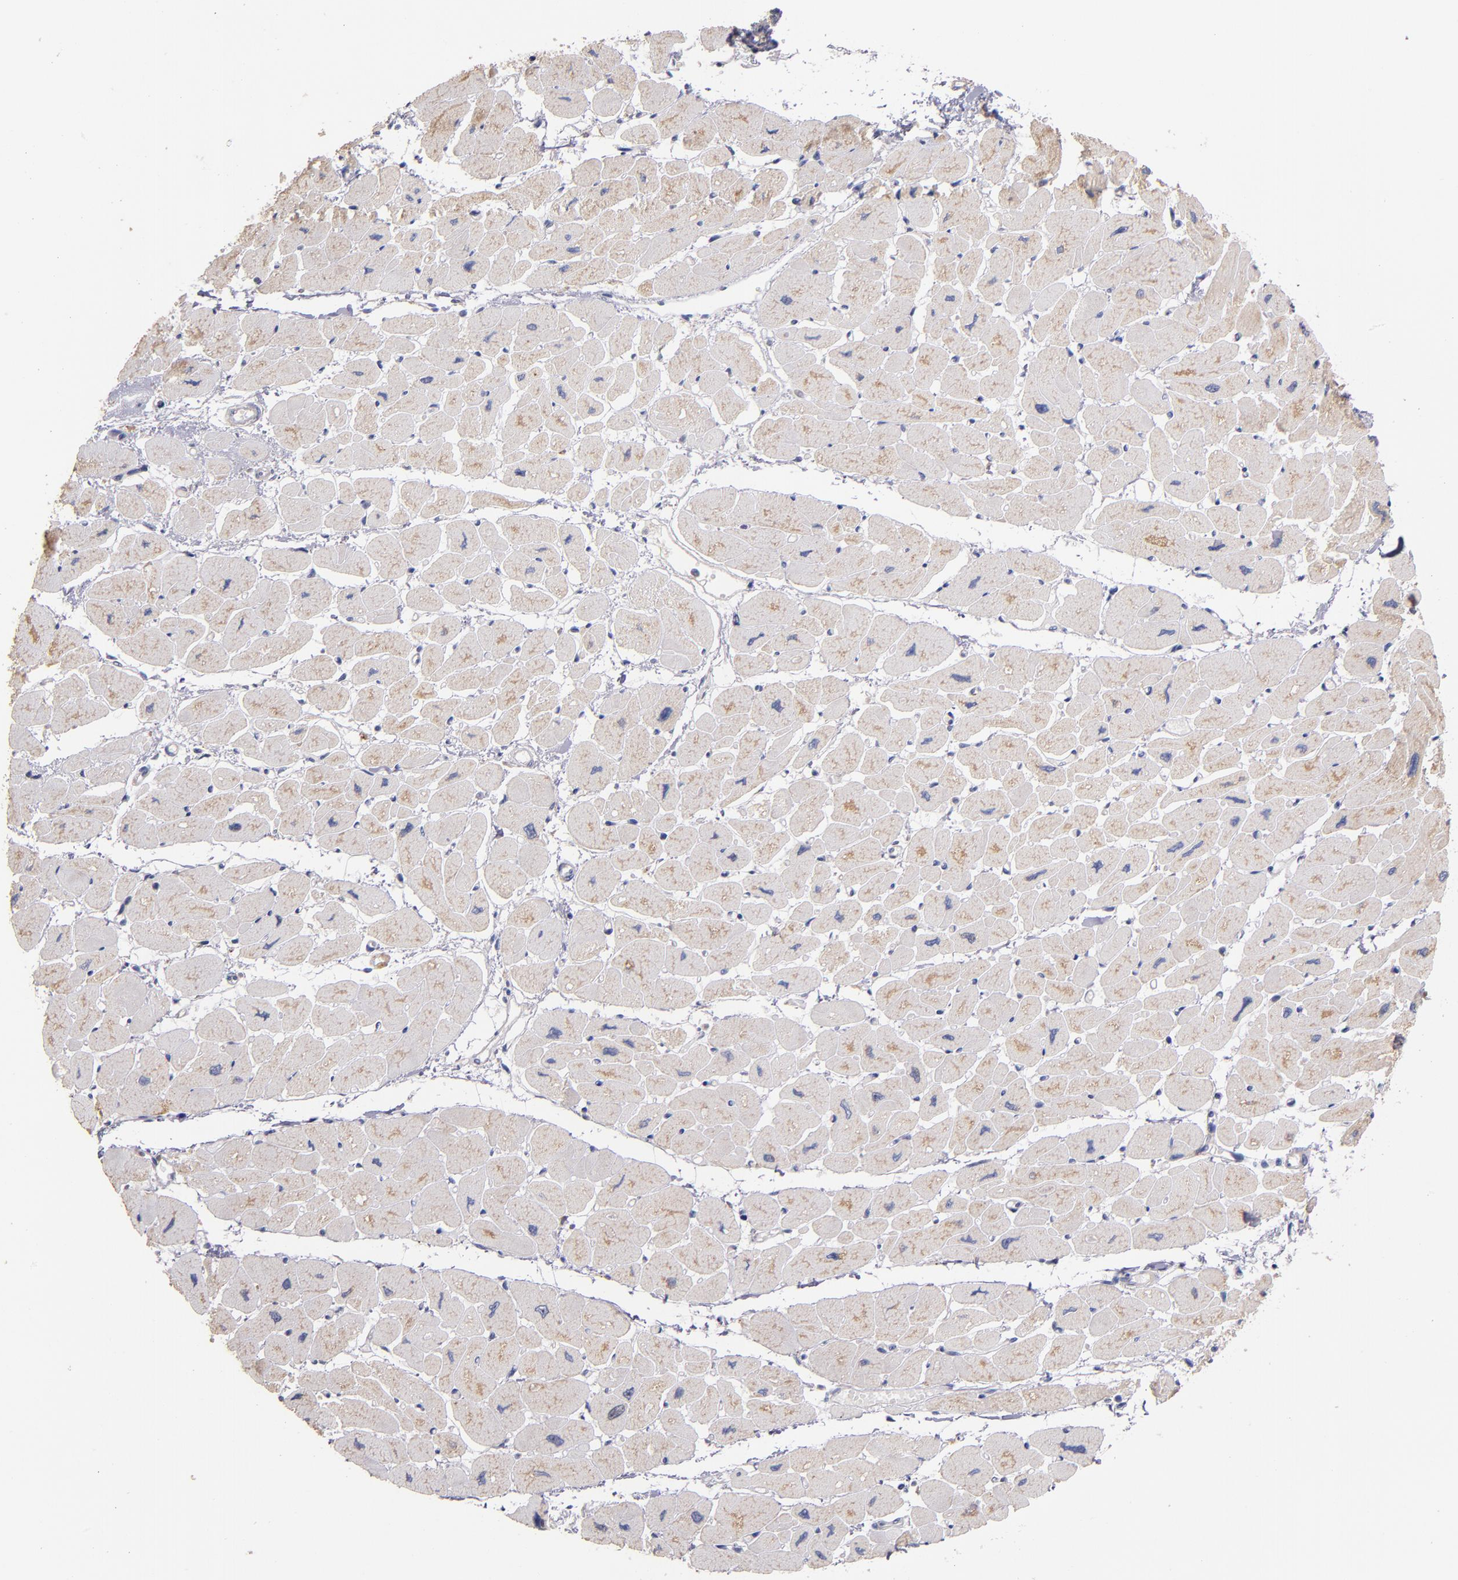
{"staining": {"intensity": "weak", "quantity": "25%-75%", "location": "cytoplasmic/membranous"}, "tissue": "heart muscle", "cell_type": "Cardiomyocytes", "image_type": "normal", "snomed": [{"axis": "morphology", "description": "Normal tissue, NOS"}, {"axis": "topography", "description": "Heart"}], "caption": "Immunohistochemical staining of benign heart muscle displays 25%-75% levels of weak cytoplasmic/membranous protein staining in approximately 25%-75% of cardiomyocytes.", "gene": "DIABLO", "patient": {"sex": "female", "age": 54}}